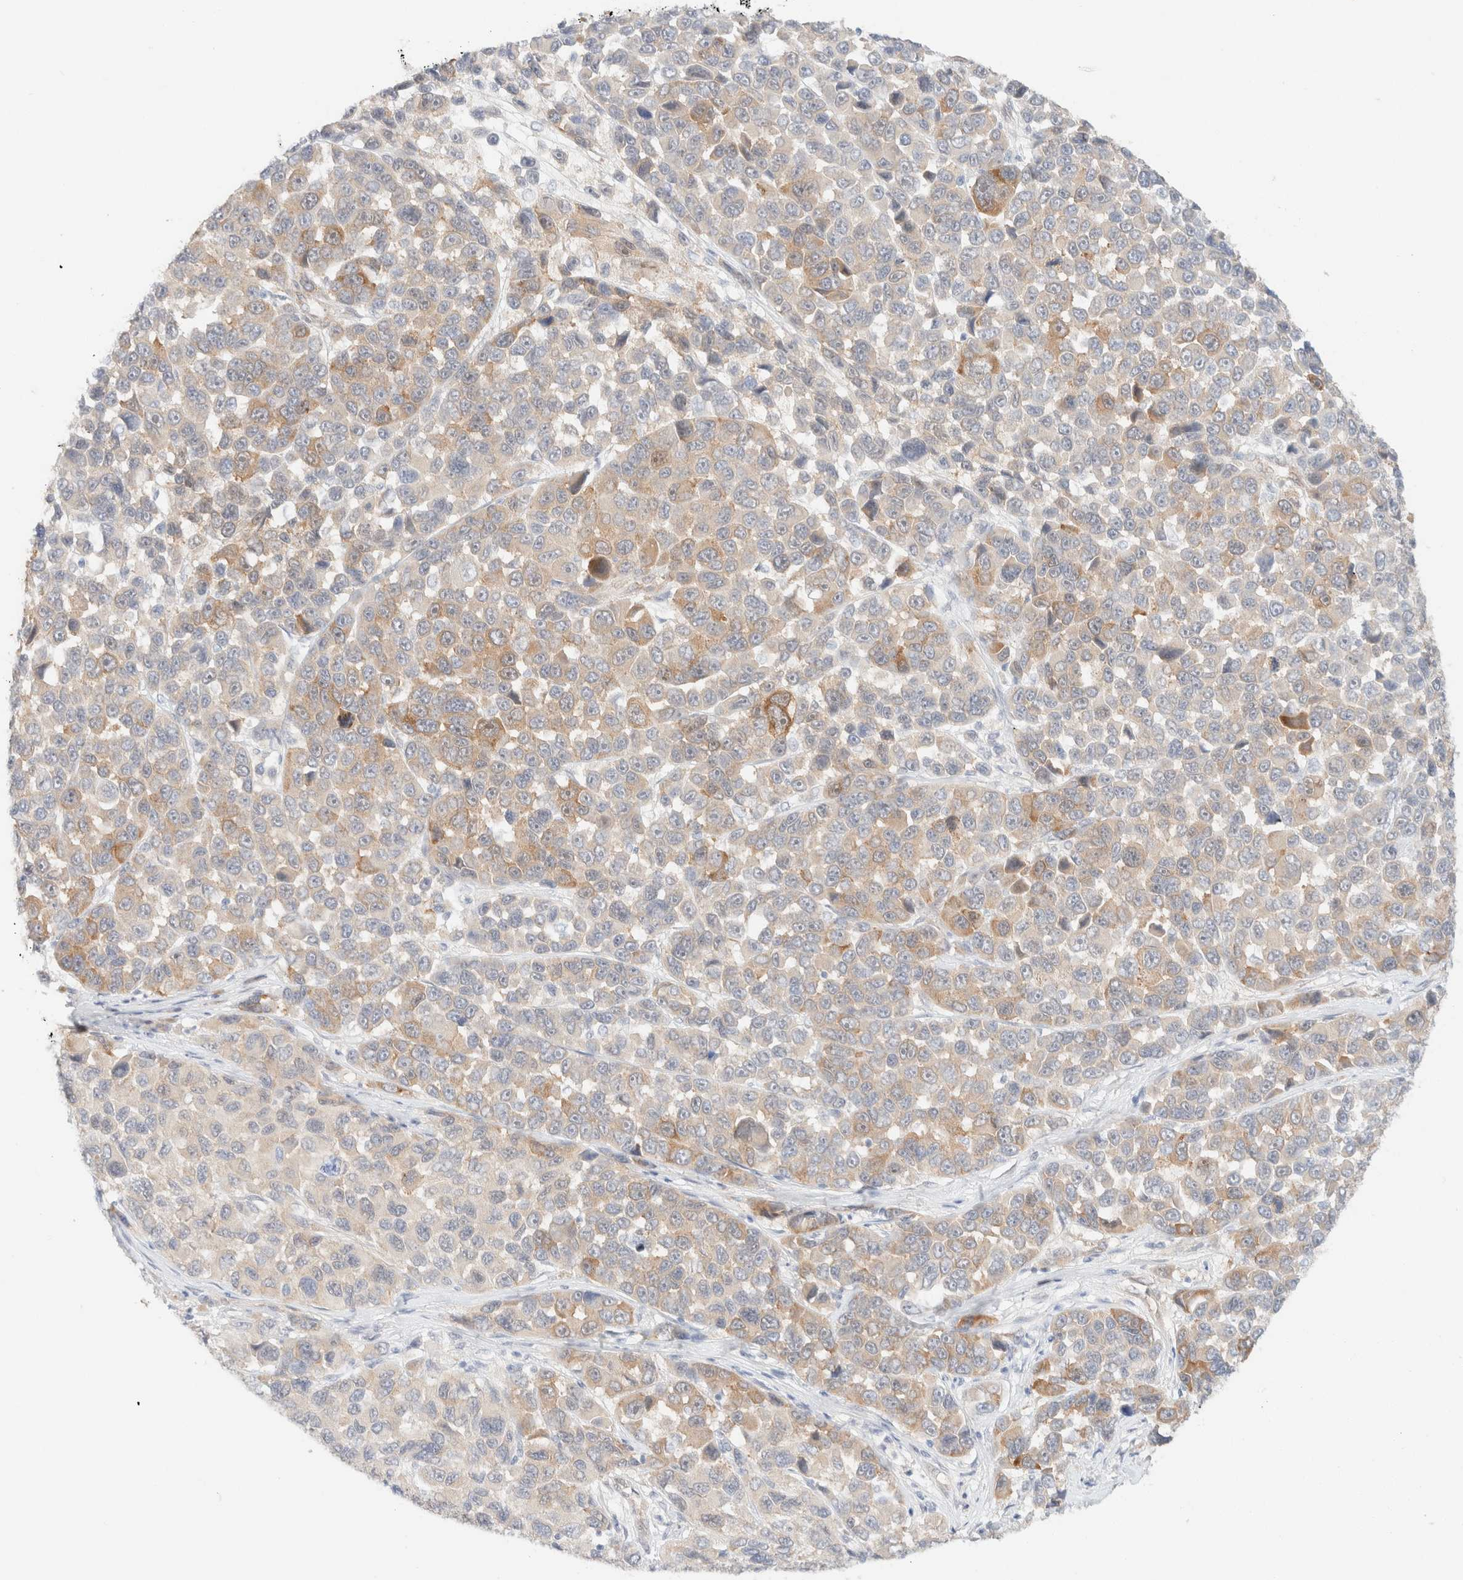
{"staining": {"intensity": "moderate", "quantity": "25%-75%", "location": "cytoplasmic/membranous"}, "tissue": "melanoma", "cell_type": "Tumor cells", "image_type": "cancer", "snomed": [{"axis": "morphology", "description": "Malignant melanoma, NOS"}, {"axis": "topography", "description": "Skin"}], "caption": "Moderate cytoplasmic/membranous protein positivity is present in about 25%-75% of tumor cells in malignant melanoma.", "gene": "CSNK1E", "patient": {"sex": "male", "age": 53}}